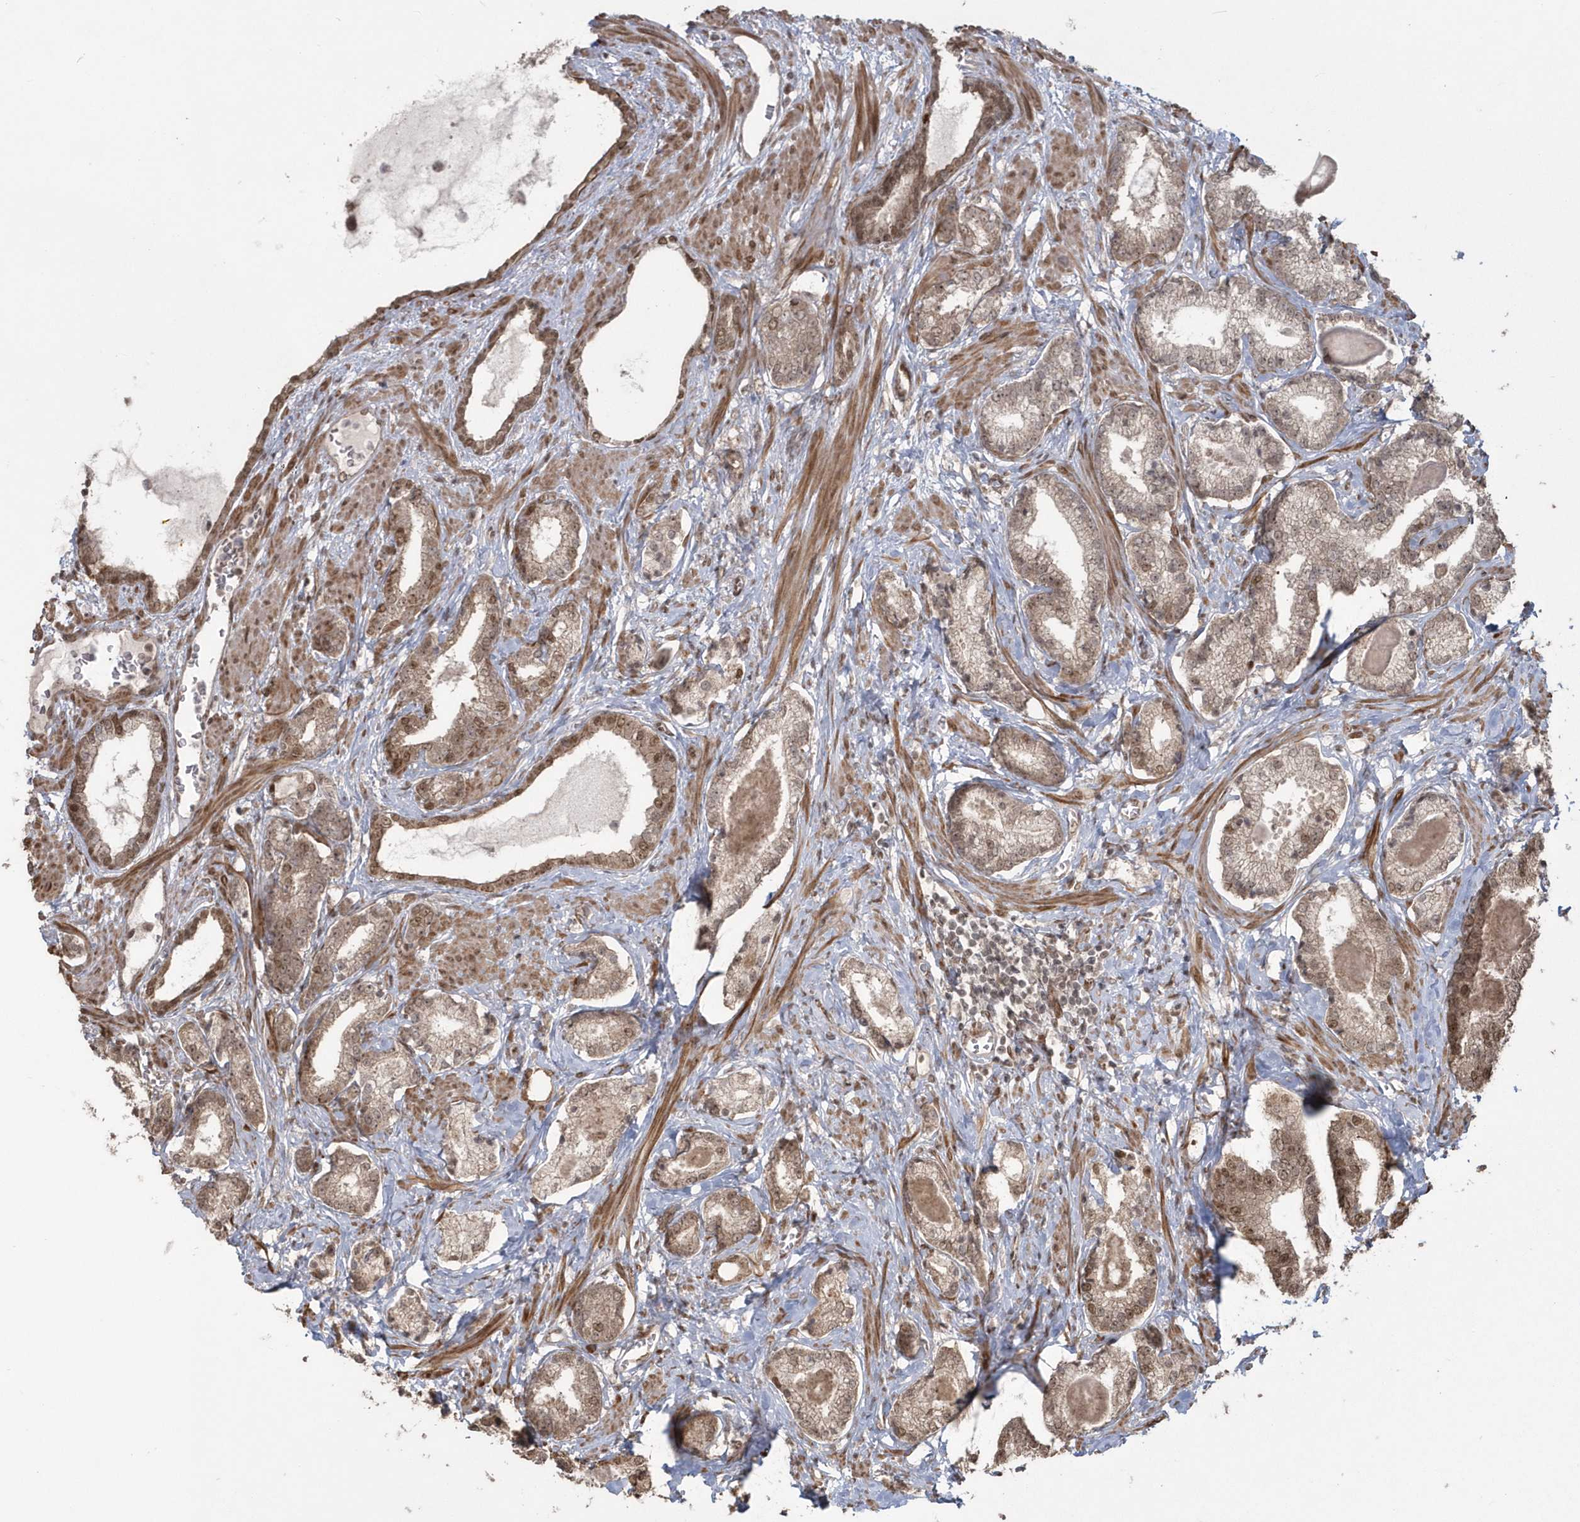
{"staining": {"intensity": "moderate", "quantity": ">75%", "location": "cytoplasmic/membranous,nuclear"}, "tissue": "prostate cancer", "cell_type": "Tumor cells", "image_type": "cancer", "snomed": [{"axis": "morphology", "description": "Adenocarcinoma, Low grade"}, {"axis": "topography", "description": "Prostate"}], "caption": "High-power microscopy captured an IHC micrograph of prostate cancer (adenocarcinoma (low-grade)), revealing moderate cytoplasmic/membranous and nuclear positivity in about >75% of tumor cells.", "gene": "EPB41L4A", "patient": {"sex": "male", "age": 70}}